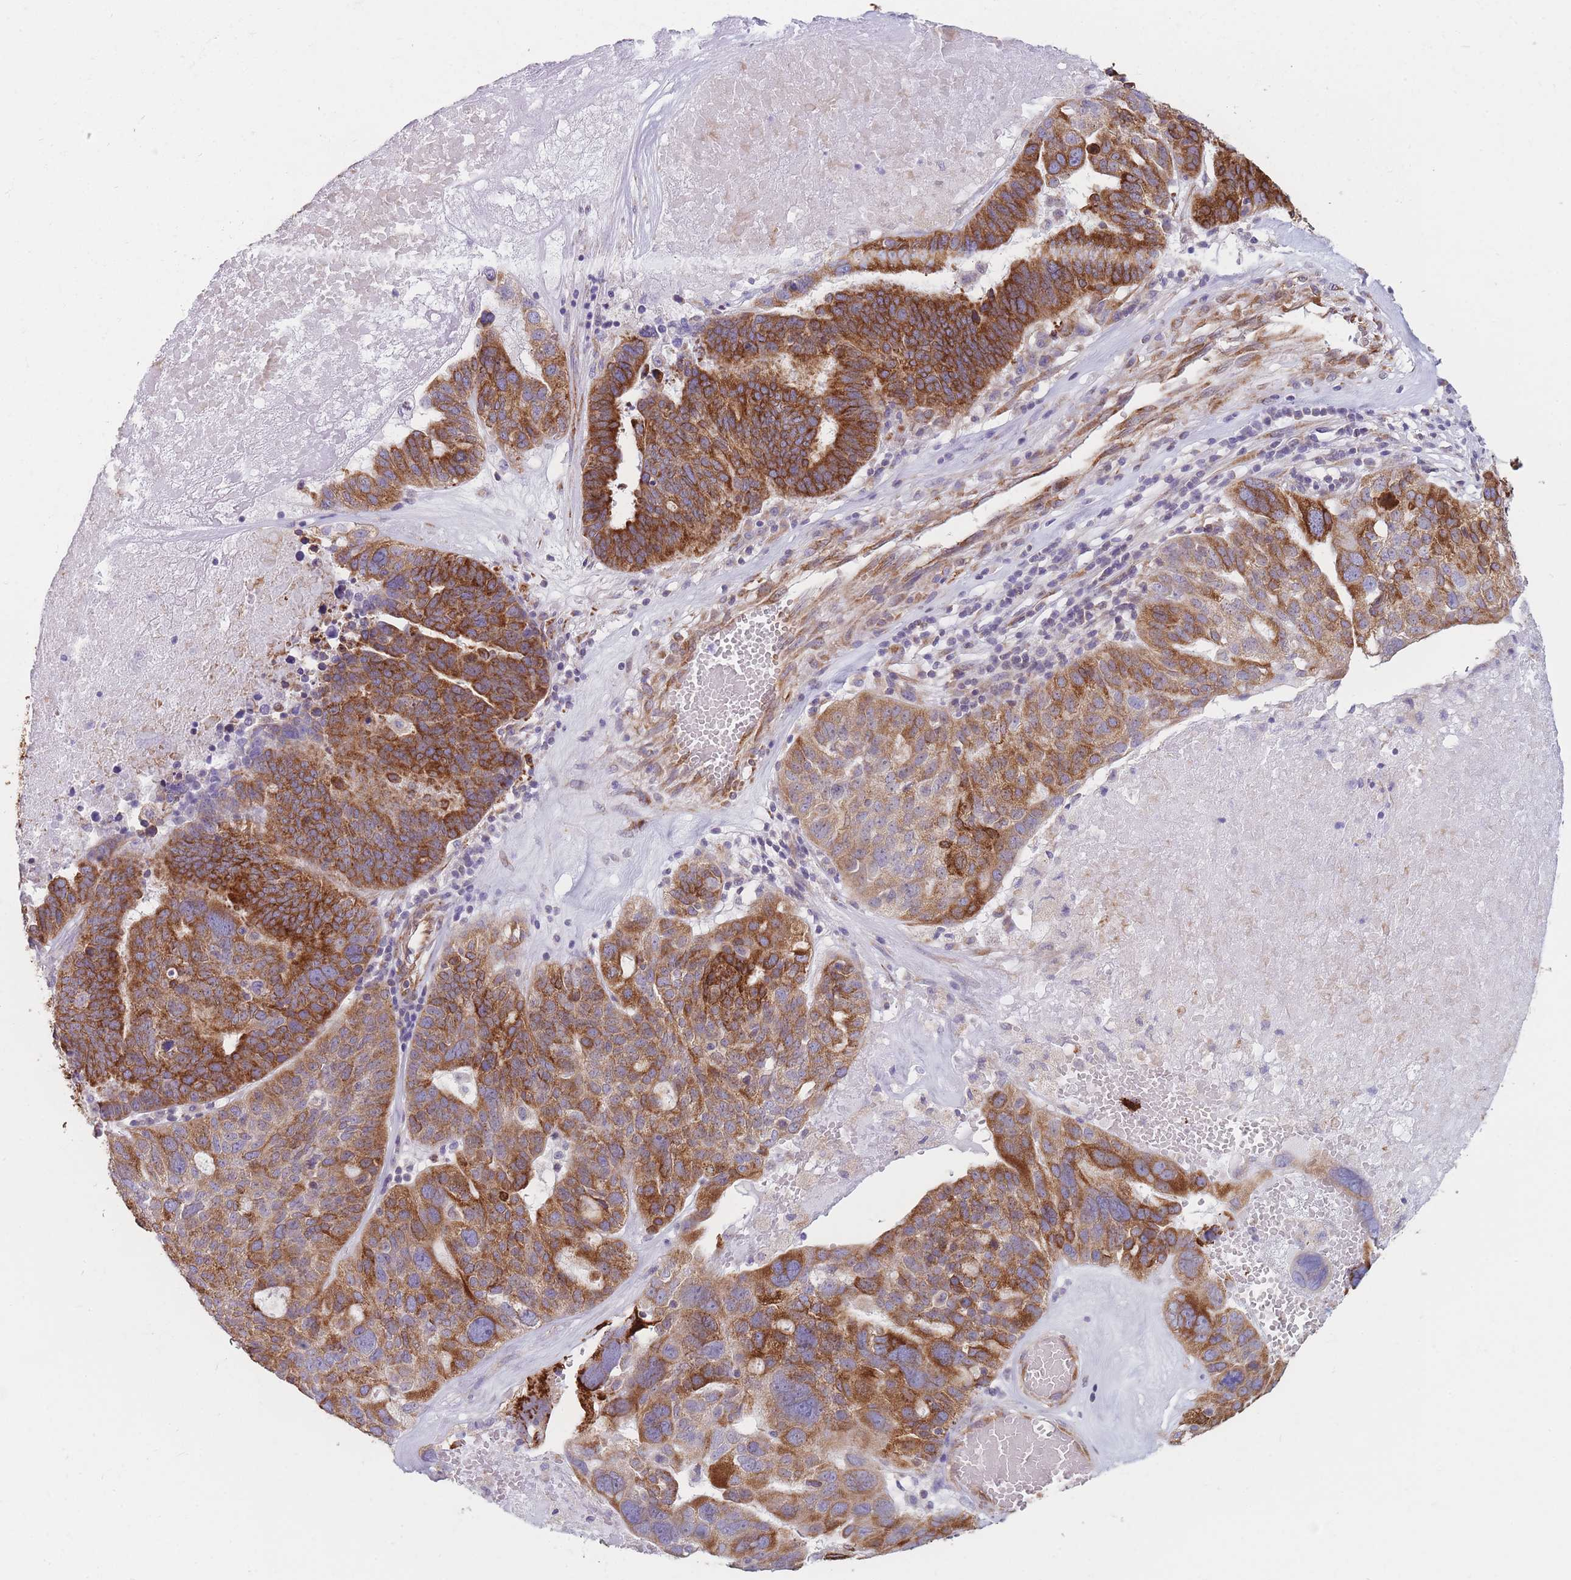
{"staining": {"intensity": "strong", "quantity": ">75%", "location": "cytoplasmic/membranous"}, "tissue": "ovarian cancer", "cell_type": "Tumor cells", "image_type": "cancer", "snomed": [{"axis": "morphology", "description": "Cystadenocarcinoma, serous, NOS"}, {"axis": "topography", "description": "Ovary"}], "caption": "About >75% of tumor cells in human ovarian cancer (serous cystadenocarcinoma) show strong cytoplasmic/membranous protein staining as visualized by brown immunohistochemical staining.", "gene": "AK9", "patient": {"sex": "female", "age": 59}}